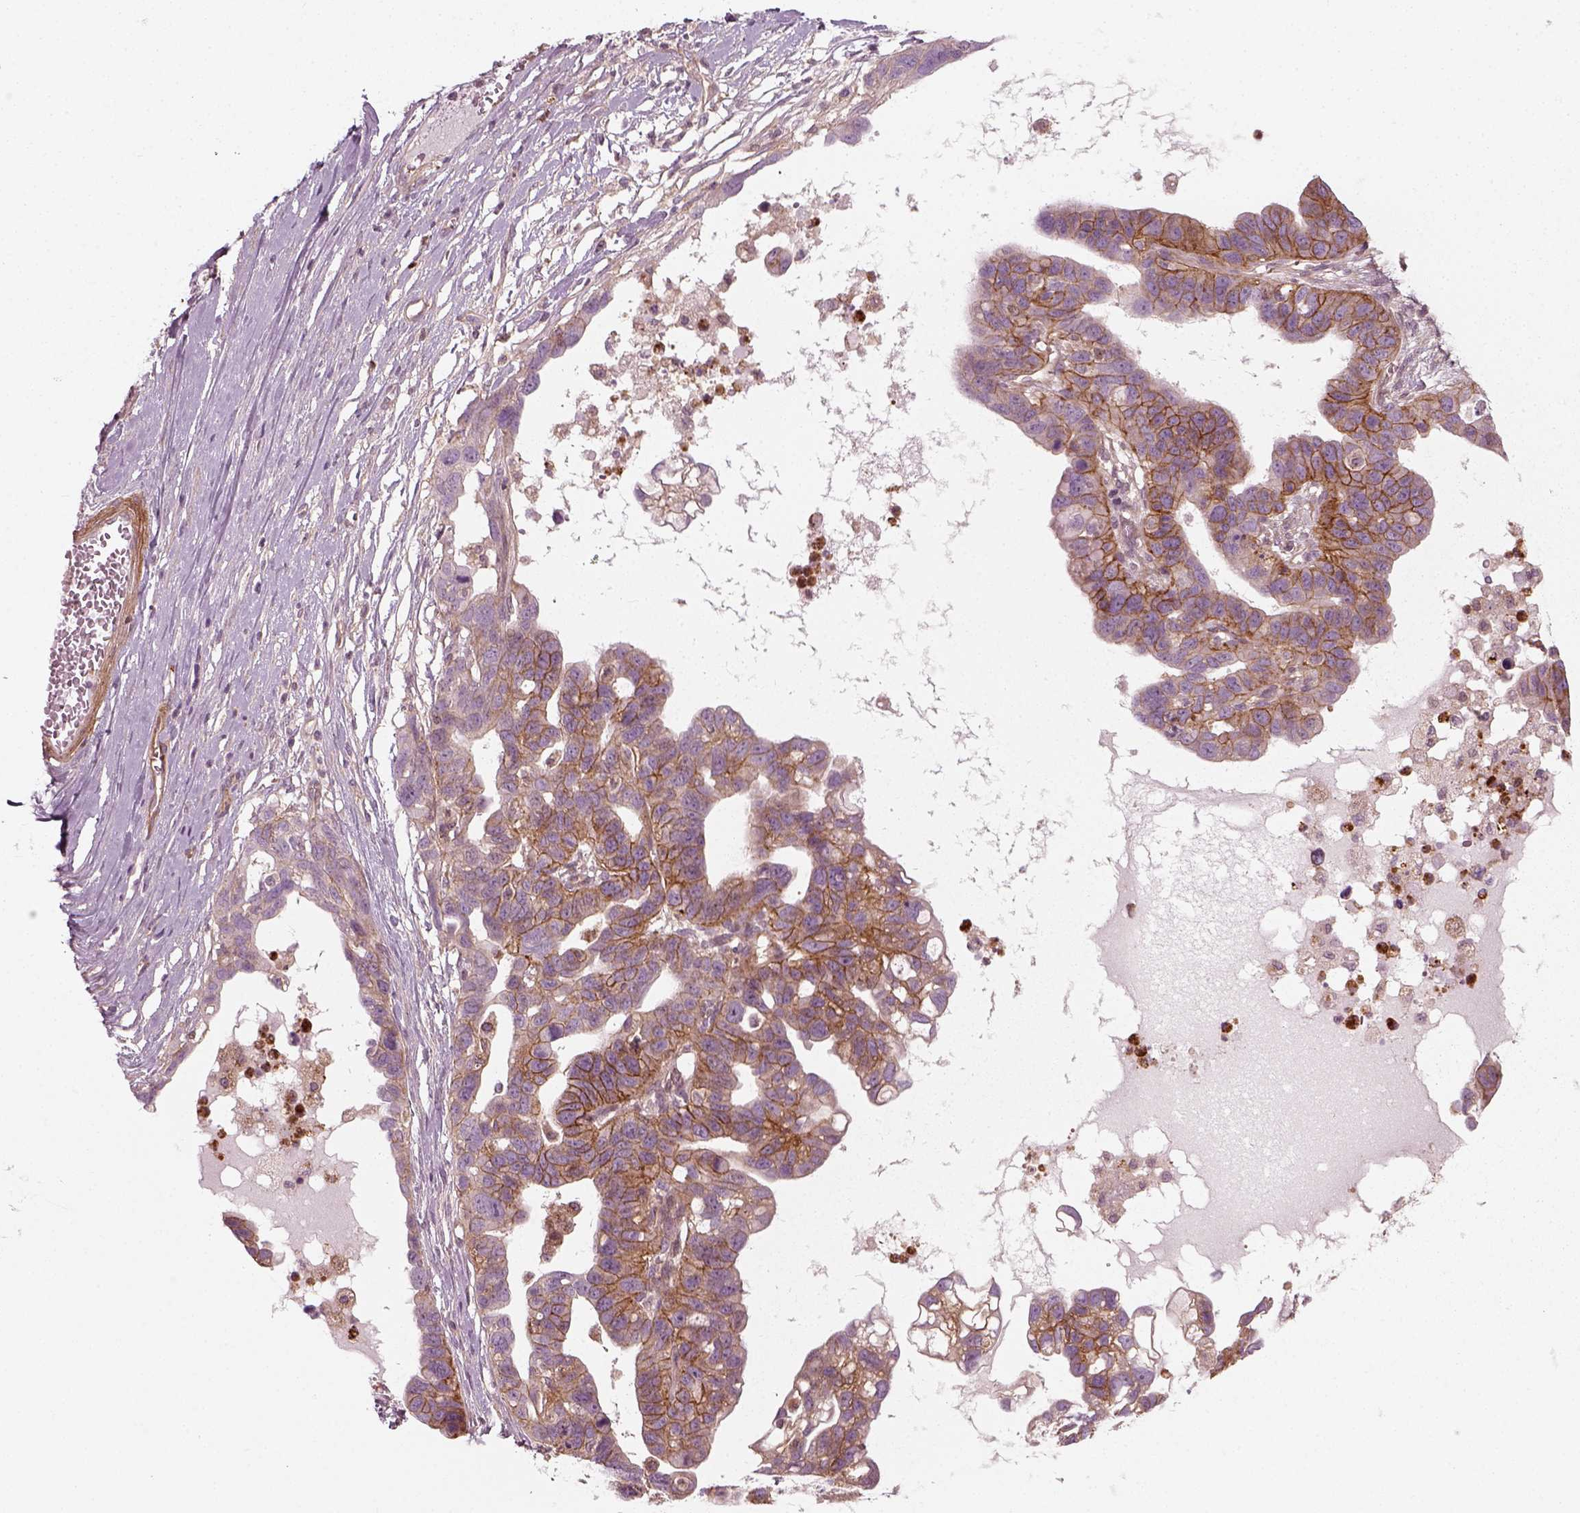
{"staining": {"intensity": "moderate", "quantity": ">75%", "location": "cytoplasmic/membranous"}, "tissue": "ovarian cancer", "cell_type": "Tumor cells", "image_type": "cancer", "snomed": [{"axis": "morphology", "description": "Cystadenocarcinoma, serous, NOS"}, {"axis": "topography", "description": "Ovary"}], "caption": "High-magnification brightfield microscopy of serous cystadenocarcinoma (ovarian) stained with DAB (3,3'-diaminobenzidine) (brown) and counterstained with hematoxylin (blue). tumor cells exhibit moderate cytoplasmic/membranous expression is seen in approximately>75% of cells.", "gene": "NPTN", "patient": {"sex": "female", "age": 69}}